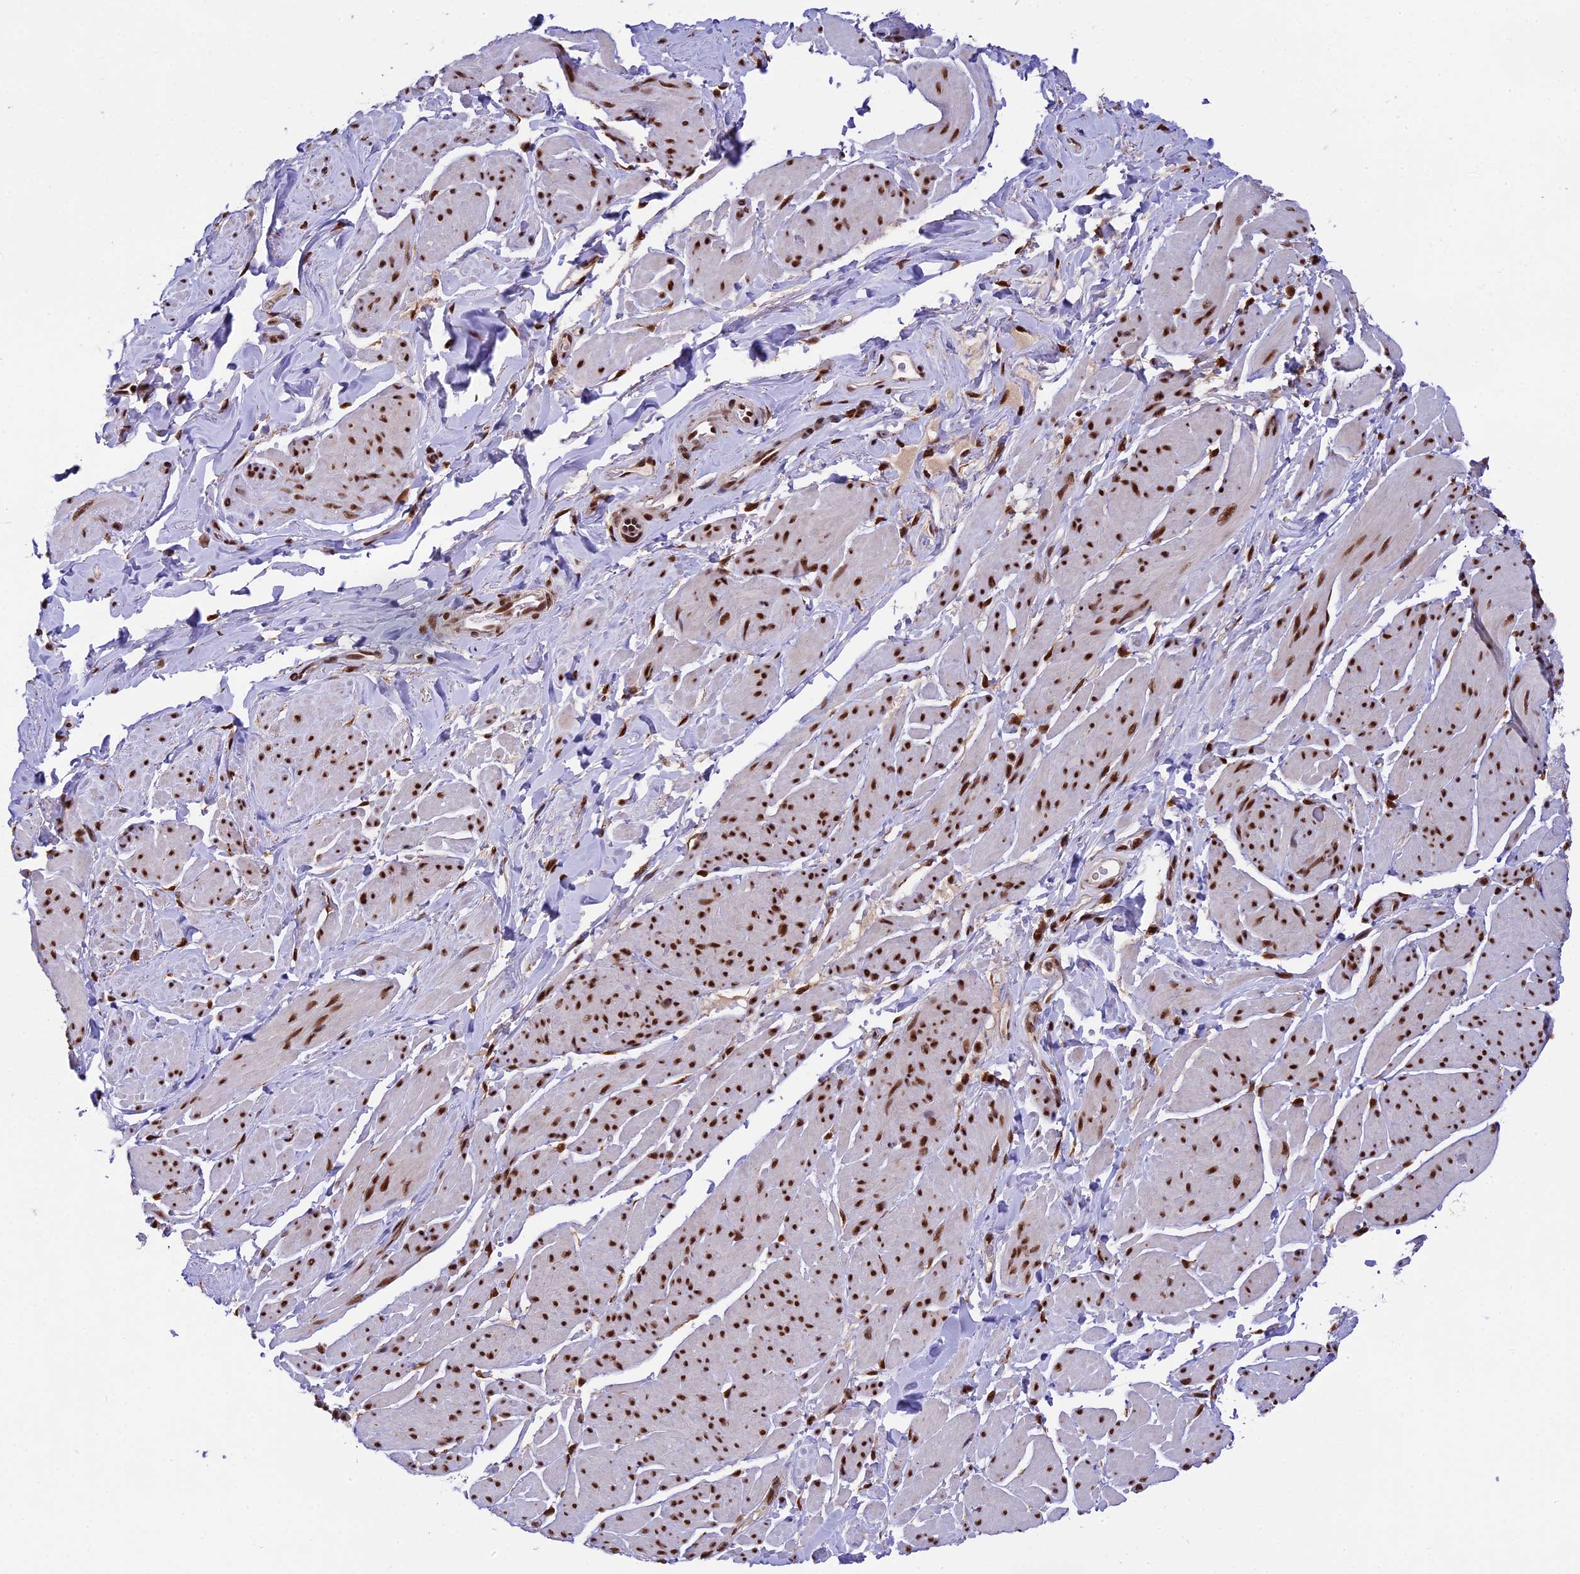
{"staining": {"intensity": "strong", "quantity": ">75%", "location": "nuclear"}, "tissue": "smooth muscle", "cell_type": "Smooth muscle cells", "image_type": "normal", "snomed": [{"axis": "morphology", "description": "Normal tissue, NOS"}, {"axis": "topography", "description": "Smooth muscle"}, {"axis": "topography", "description": "Peripheral nerve tissue"}], "caption": "A high-resolution histopathology image shows immunohistochemistry (IHC) staining of benign smooth muscle, which demonstrates strong nuclear positivity in about >75% of smooth muscle cells.", "gene": "RAMACL", "patient": {"sex": "male", "age": 69}}